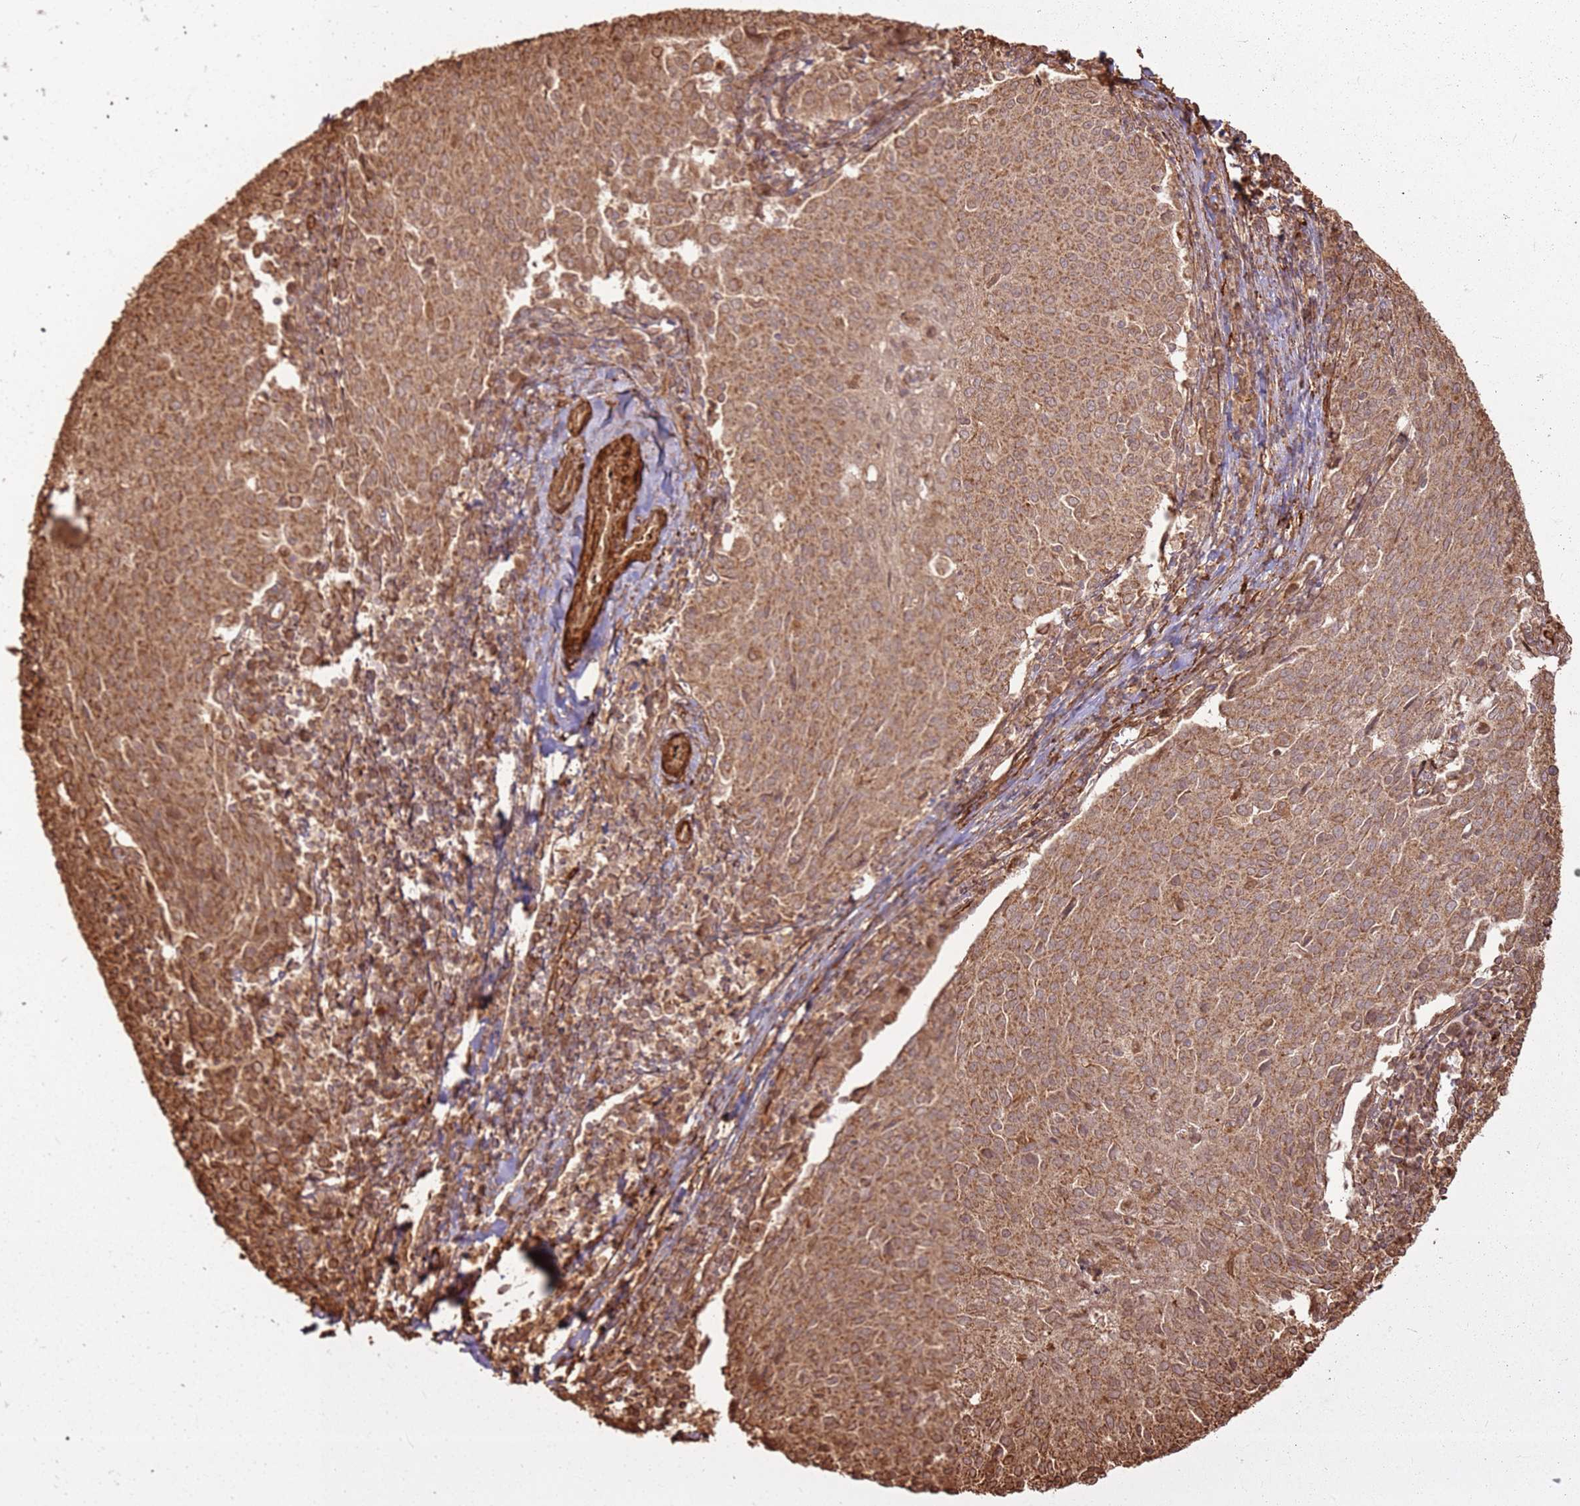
{"staining": {"intensity": "moderate", "quantity": ">75%", "location": "cytoplasmic/membranous"}, "tissue": "cervical cancer", "cell_type": "Tumor cells", "image_type": "cancer", "snomed": [{"axis": "morphology", "description": "Squamous cell carcinoma, NOS"}, {"axis": "topography", "description": "Cervix"}], "caption": "Protein staining exhibits moderate cytoplasmic/membranous expression in approximately >75% of tumor cells in cervical cancer (squamous cell carcinoma).", "gene": "DDX59", "patient": {"sex": "female", "age": 46}}